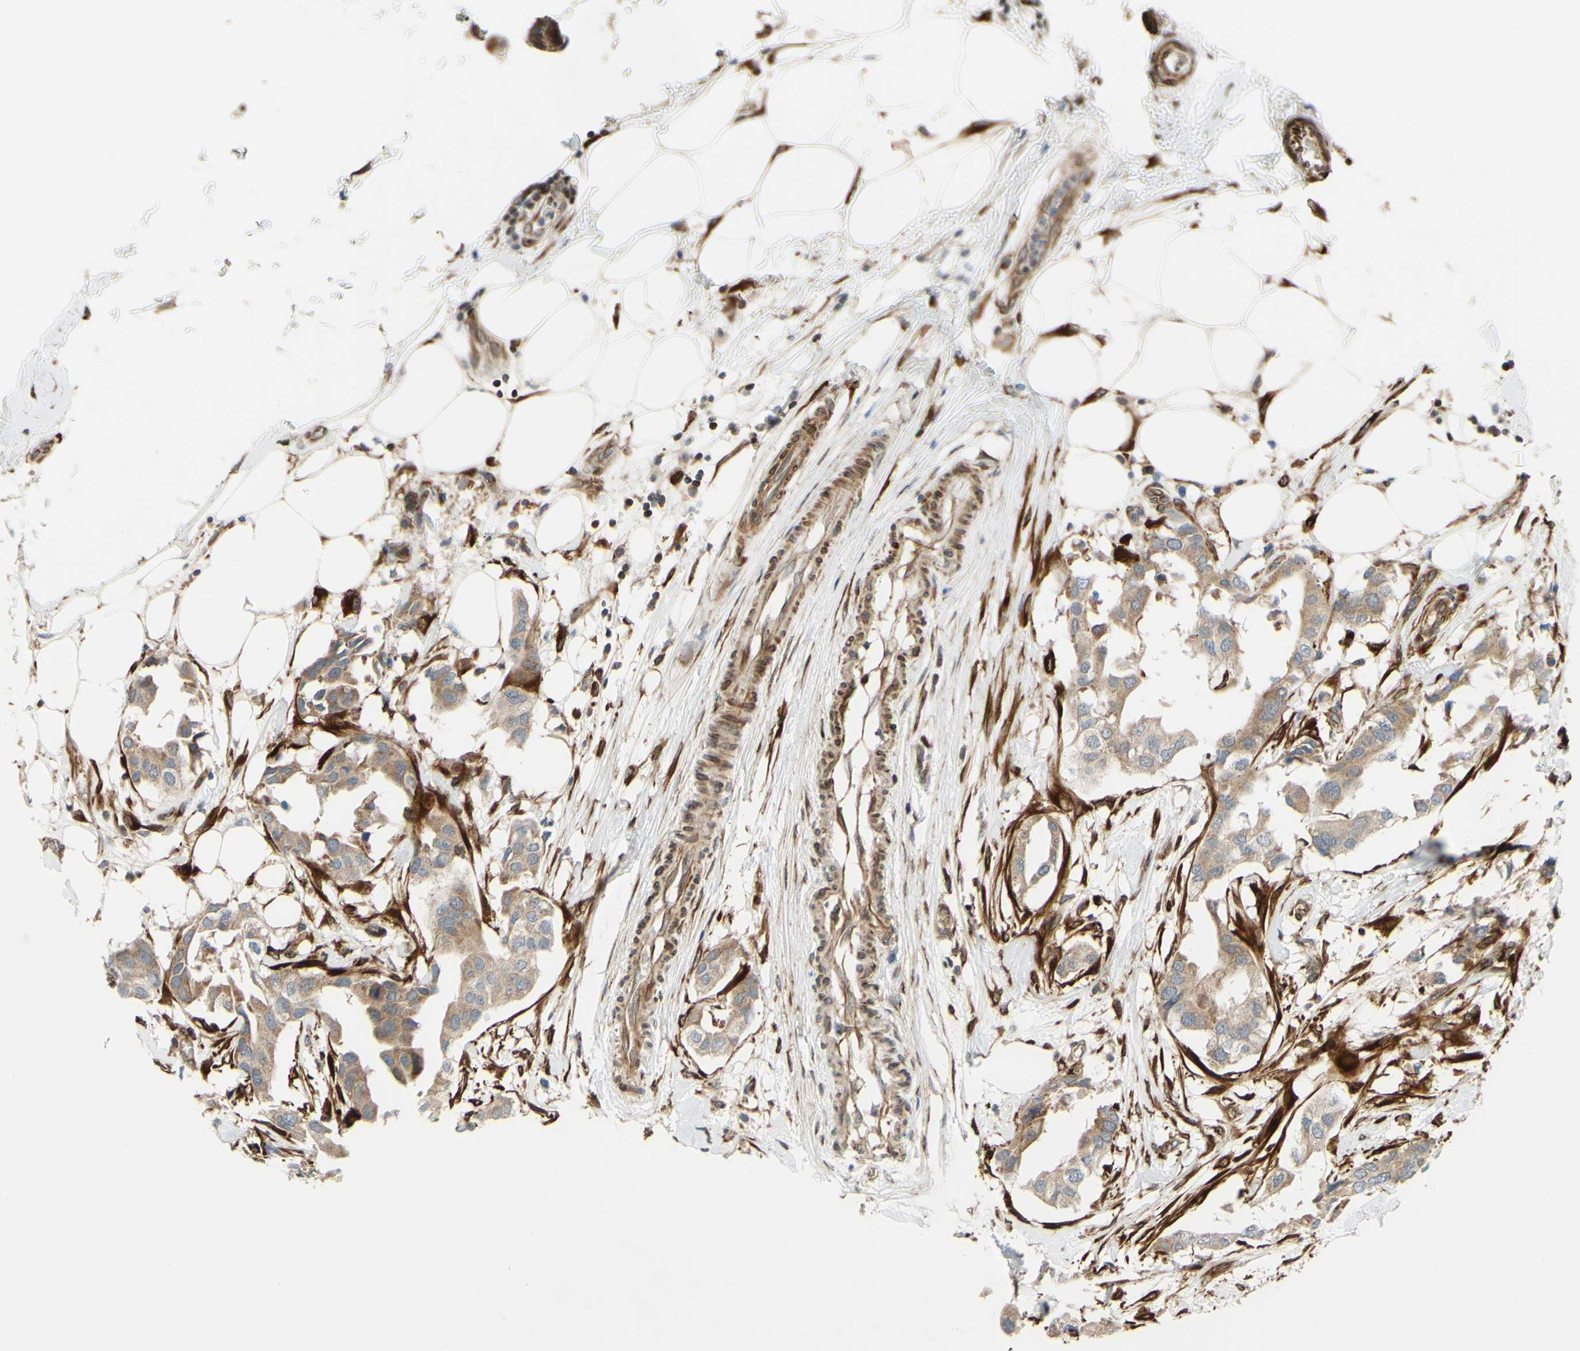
{"staining": {"intensity": "moderate", "quantity": ">75%", "location": "cytoplasmic/membranous"}, "tissue": "breast cancer", "cell_type": "Tumor cells", "image_type": "cancer", "snomed": [{"axis": "morphology", "description": "Duct carcinoma"}, {"axis": "topography", "description": "Breast"}], "caption": "The micrograph reveals immunohistochemical staining of breast infiltrating ductal carcinoma. There is moderate cytoplasmic/membranous positivity is seen in about >75% of tumor cells.", "gene": "PRAF2", "patient": {"sex": "female", "age": 40}}